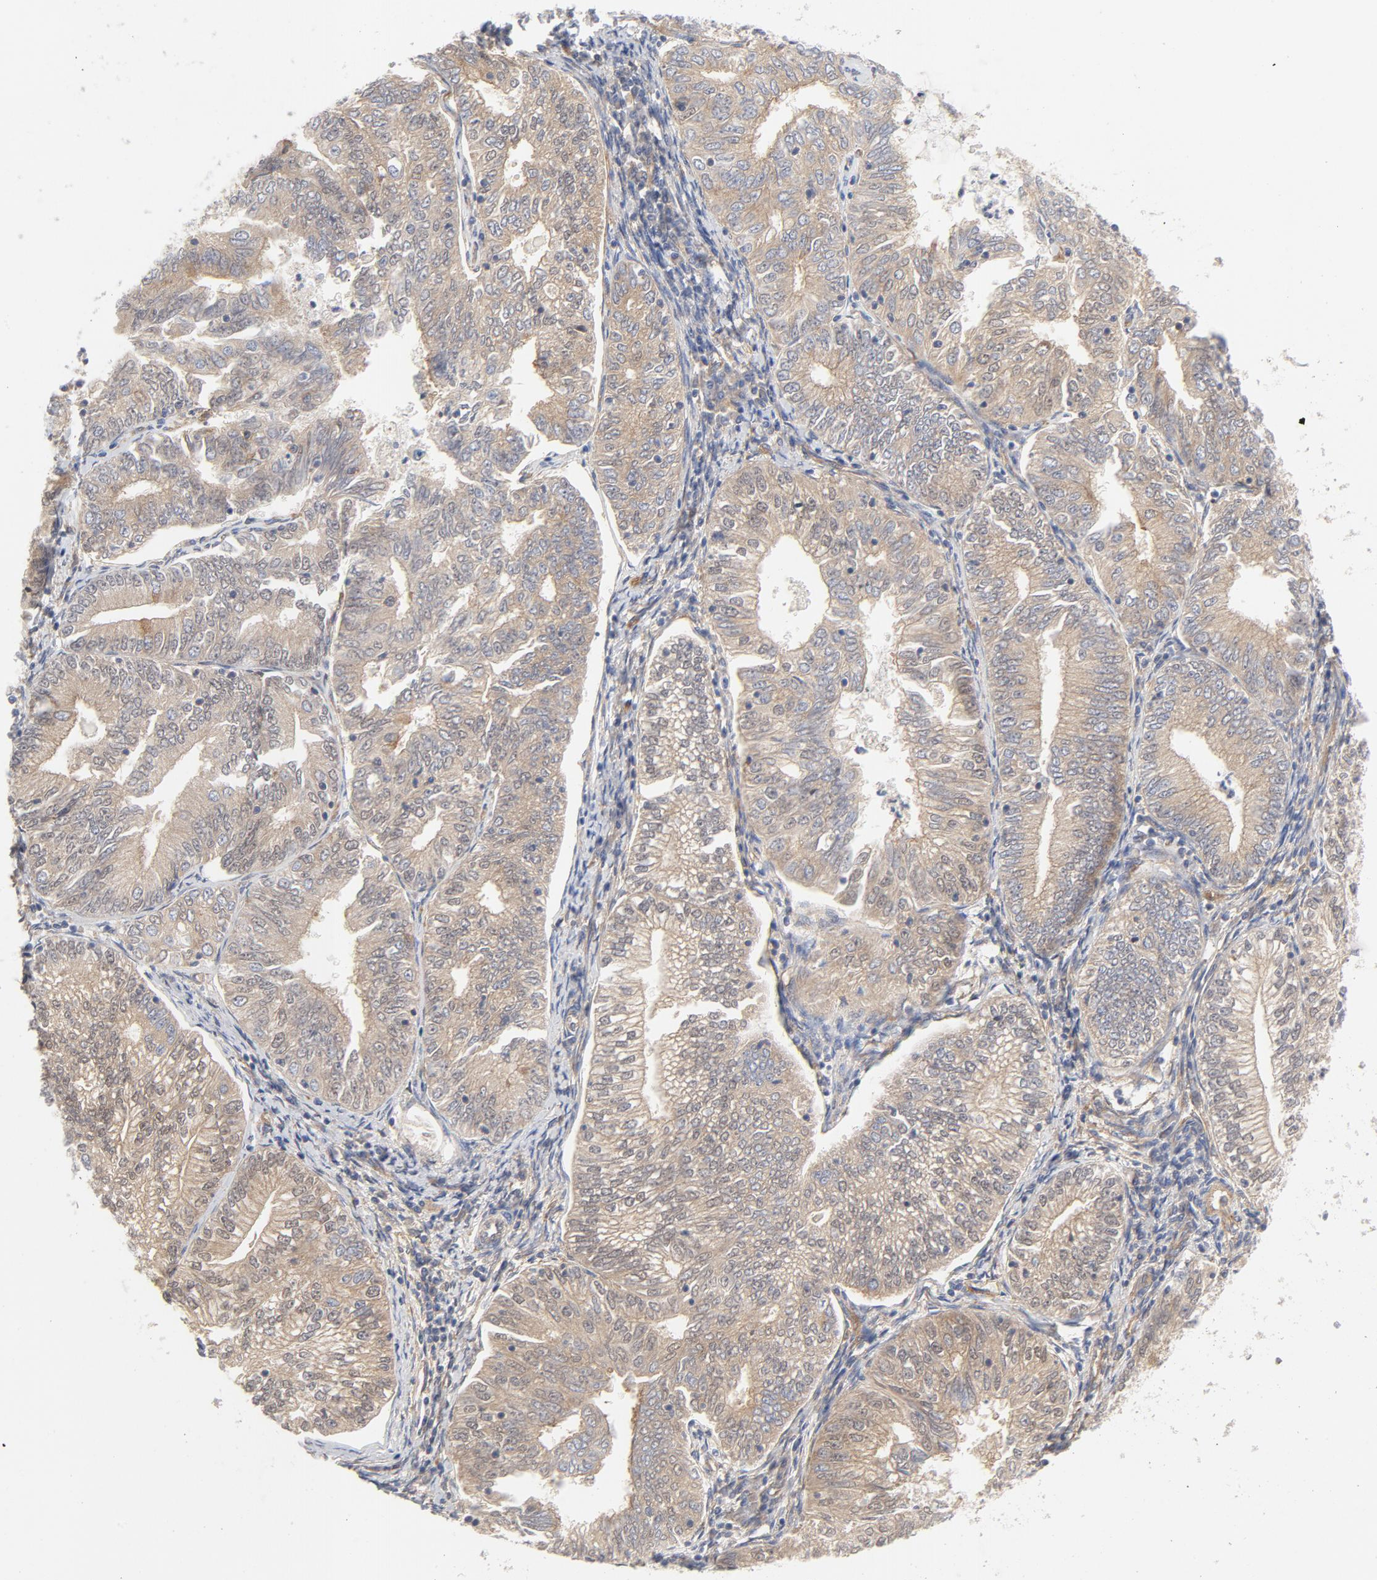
{"staining": {"intensity": "weak", "quantity": ">75%", "location": "cytoplasmic/membranous"}, "tissue": "endometrial cancer", "cell_type": "Tumor cells", "image_type": "cancer", "snomed": [{"axis": "morphology", "description": "Adenocarcinoma, NOS"}, {"axis": "topography", "description": "Endometrium"}], "caption": "Weak cytoplasmic/membranous protein expression is seen in approximately >75% of tumor cells in endometrial adenocarcinoma.", "gene": "AP2A1", "patient": {"sex": "female", "age": 69}}